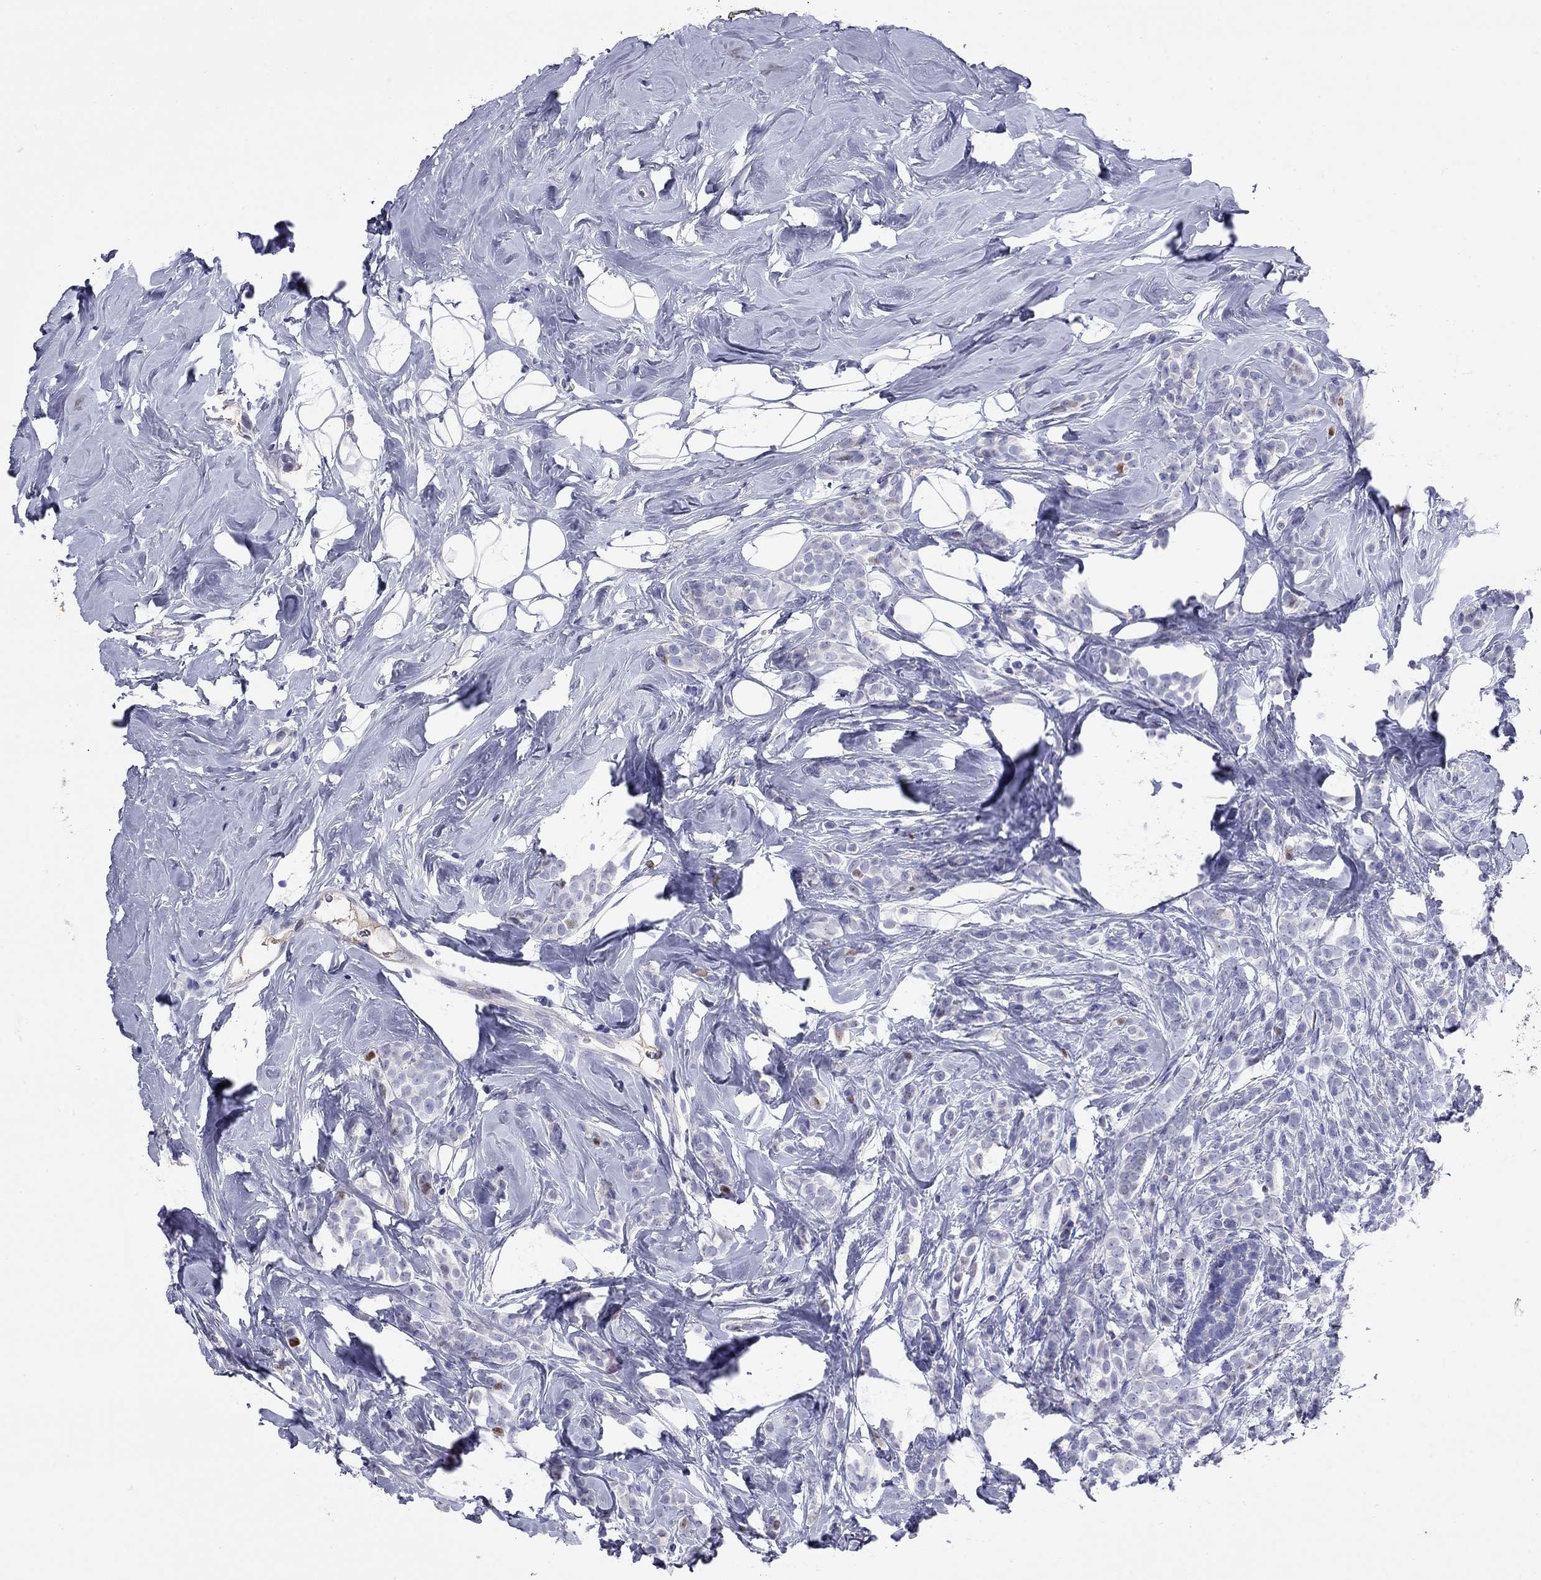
{"staining": {"intensity": "moderate", "quantity": "<25%", "location": "nuclear"}, "tissue": "breast cancer", "cell_type": "Tumor cells", "image_type": "cancer", "snomed": [{"axis": "morphology", "description": "Lobular carcinoma"}, {"axis": "topography", "description": "Breast"}], "caption": "Immunohistochemistry (IHC) of breast lobular carcinoma exhibits low levels of moderate nuclear expression in approximately <25% of tumor cells. (Brightfield microscopy of DAB IHC at high magnification).", "gene": "CMYA5", "patient": {"sex": "female", "age": 49}}